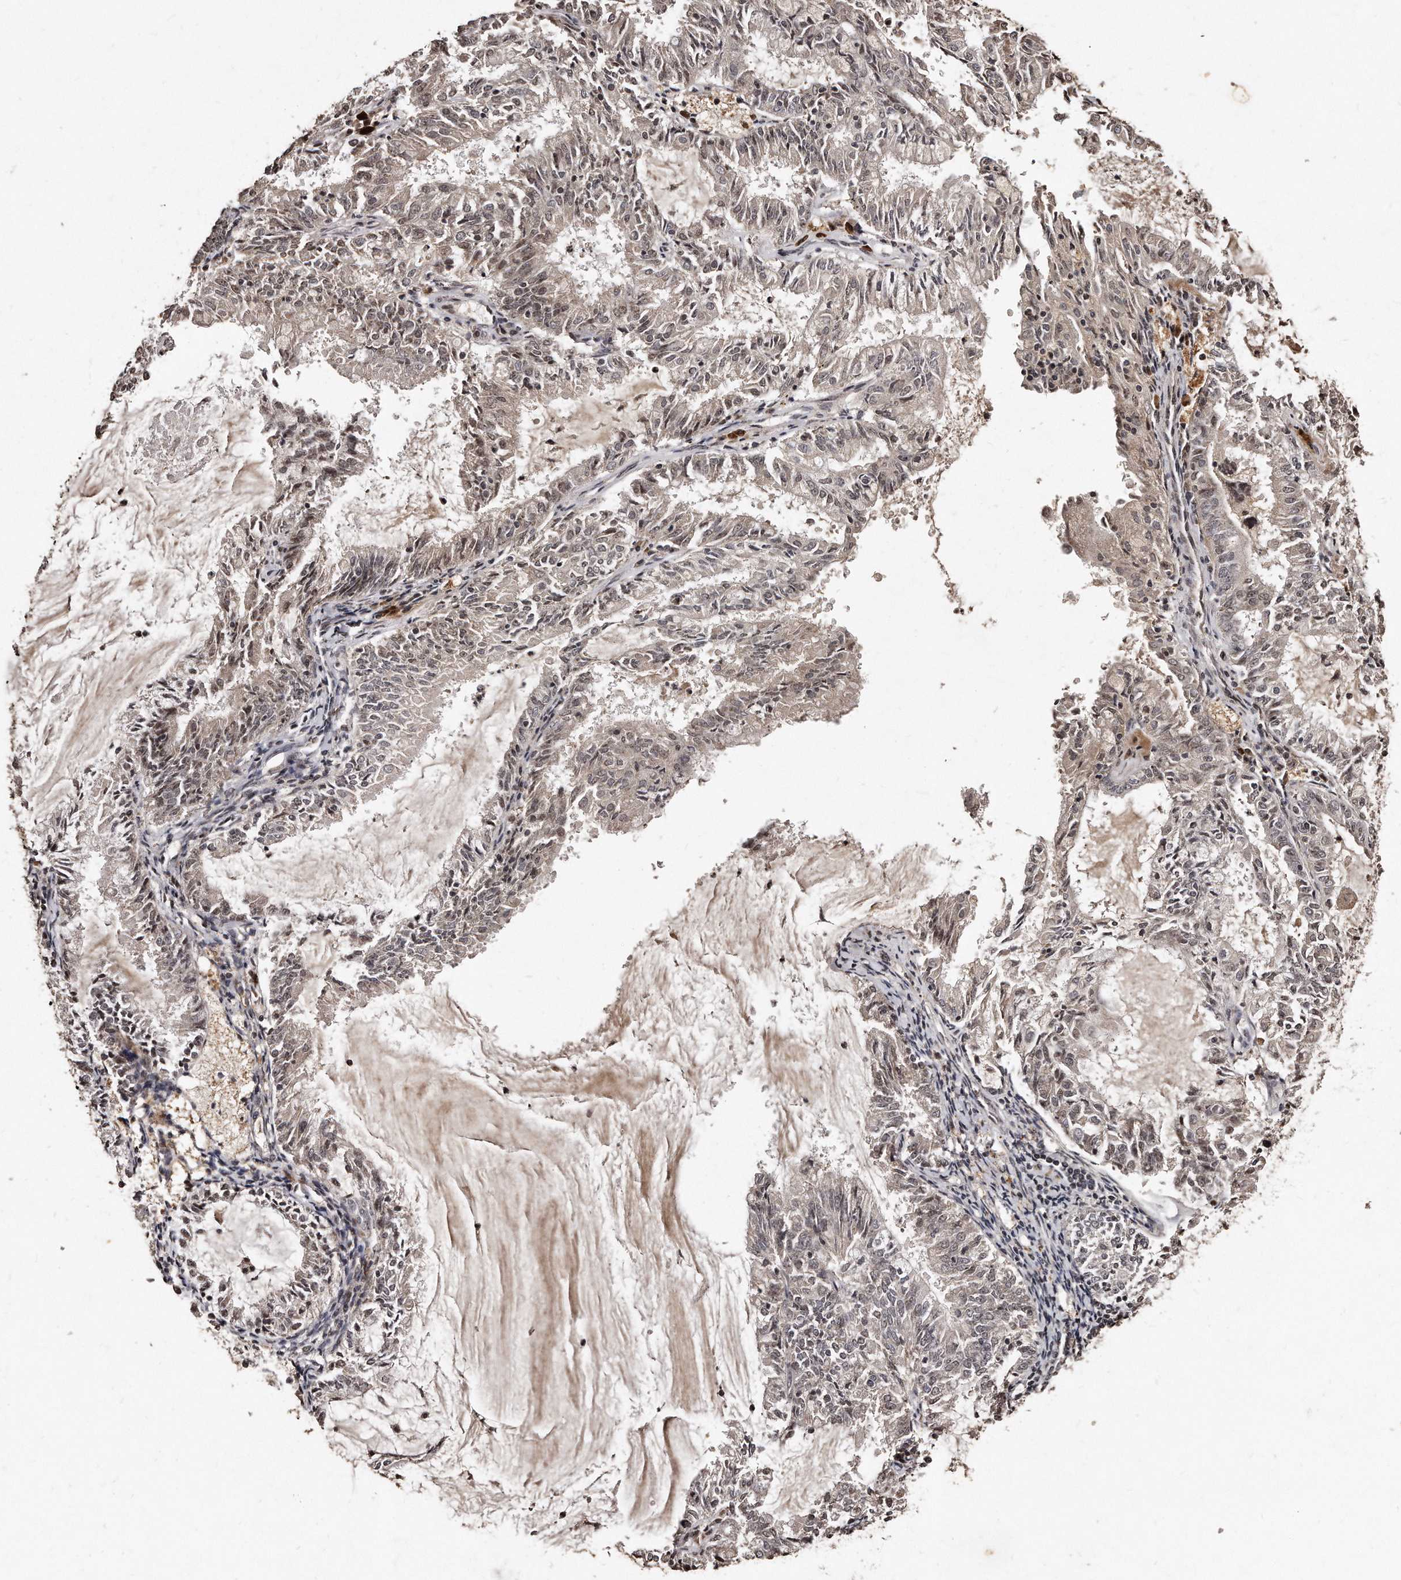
{"staining": {"intensity": "weak", "quantity": "25%-75%", "location": "nuclear"}, "tissue": "endometrial cancer", "cell_type": "Tumor cells", "image_type": "cancer", "snomed": [{"axis": "morphology", "description": "Adenocarcinoma, NOS"}, {"axis": "topography", "description": "Endometrium"}], "caption": "Tumor cells exhibit weak nuclear staining in about 25%-75% of cells in endometrial cancer (adenocarcinoma). The staining was performed using DAB to visualize the protein expression in brown, while the nuclei were stained in blue with hematoxylin (Magnification: 20x).", "gene": "TSHR", "patient": {"sex": "female", "age": 57}}